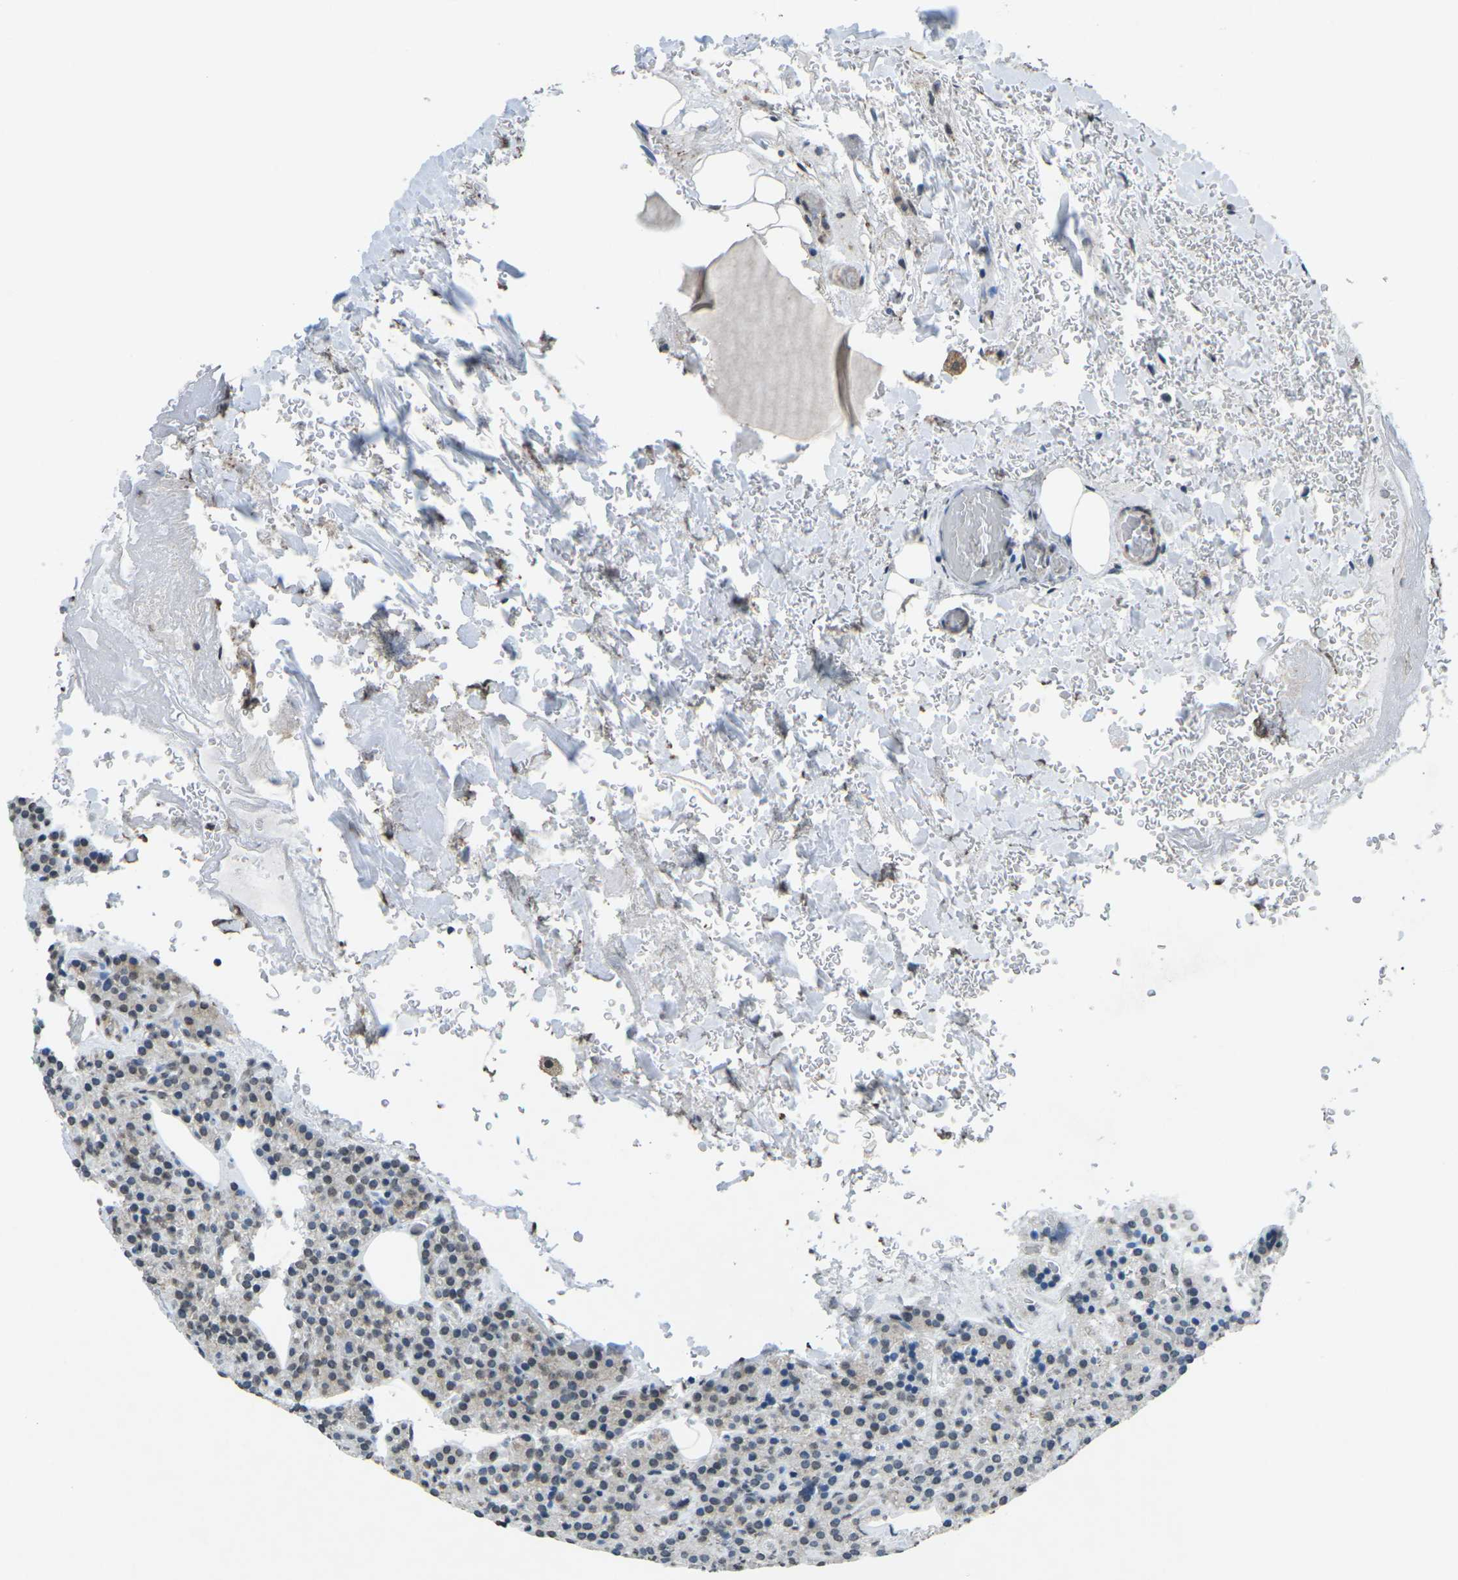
{"staining": {"intensity": "negative", "quantity": "none", "location": "none"}, "tissue": "parathyroid gland", "cell_type": "Glandular cells", "image_type": "normal", "snomed": [{"axis": "morphology", "description": "Normal tissue, NOS"}, {"axis": "topography", "description": "Parathyroid gland"}], "caption": "Glandular cells show no significant protein positivity in normal parathyroid gland. (IHC, brightfield microscopy, high magnification).", "gene": "TFR2", "patient": {"sex": "female", "age": 47}}